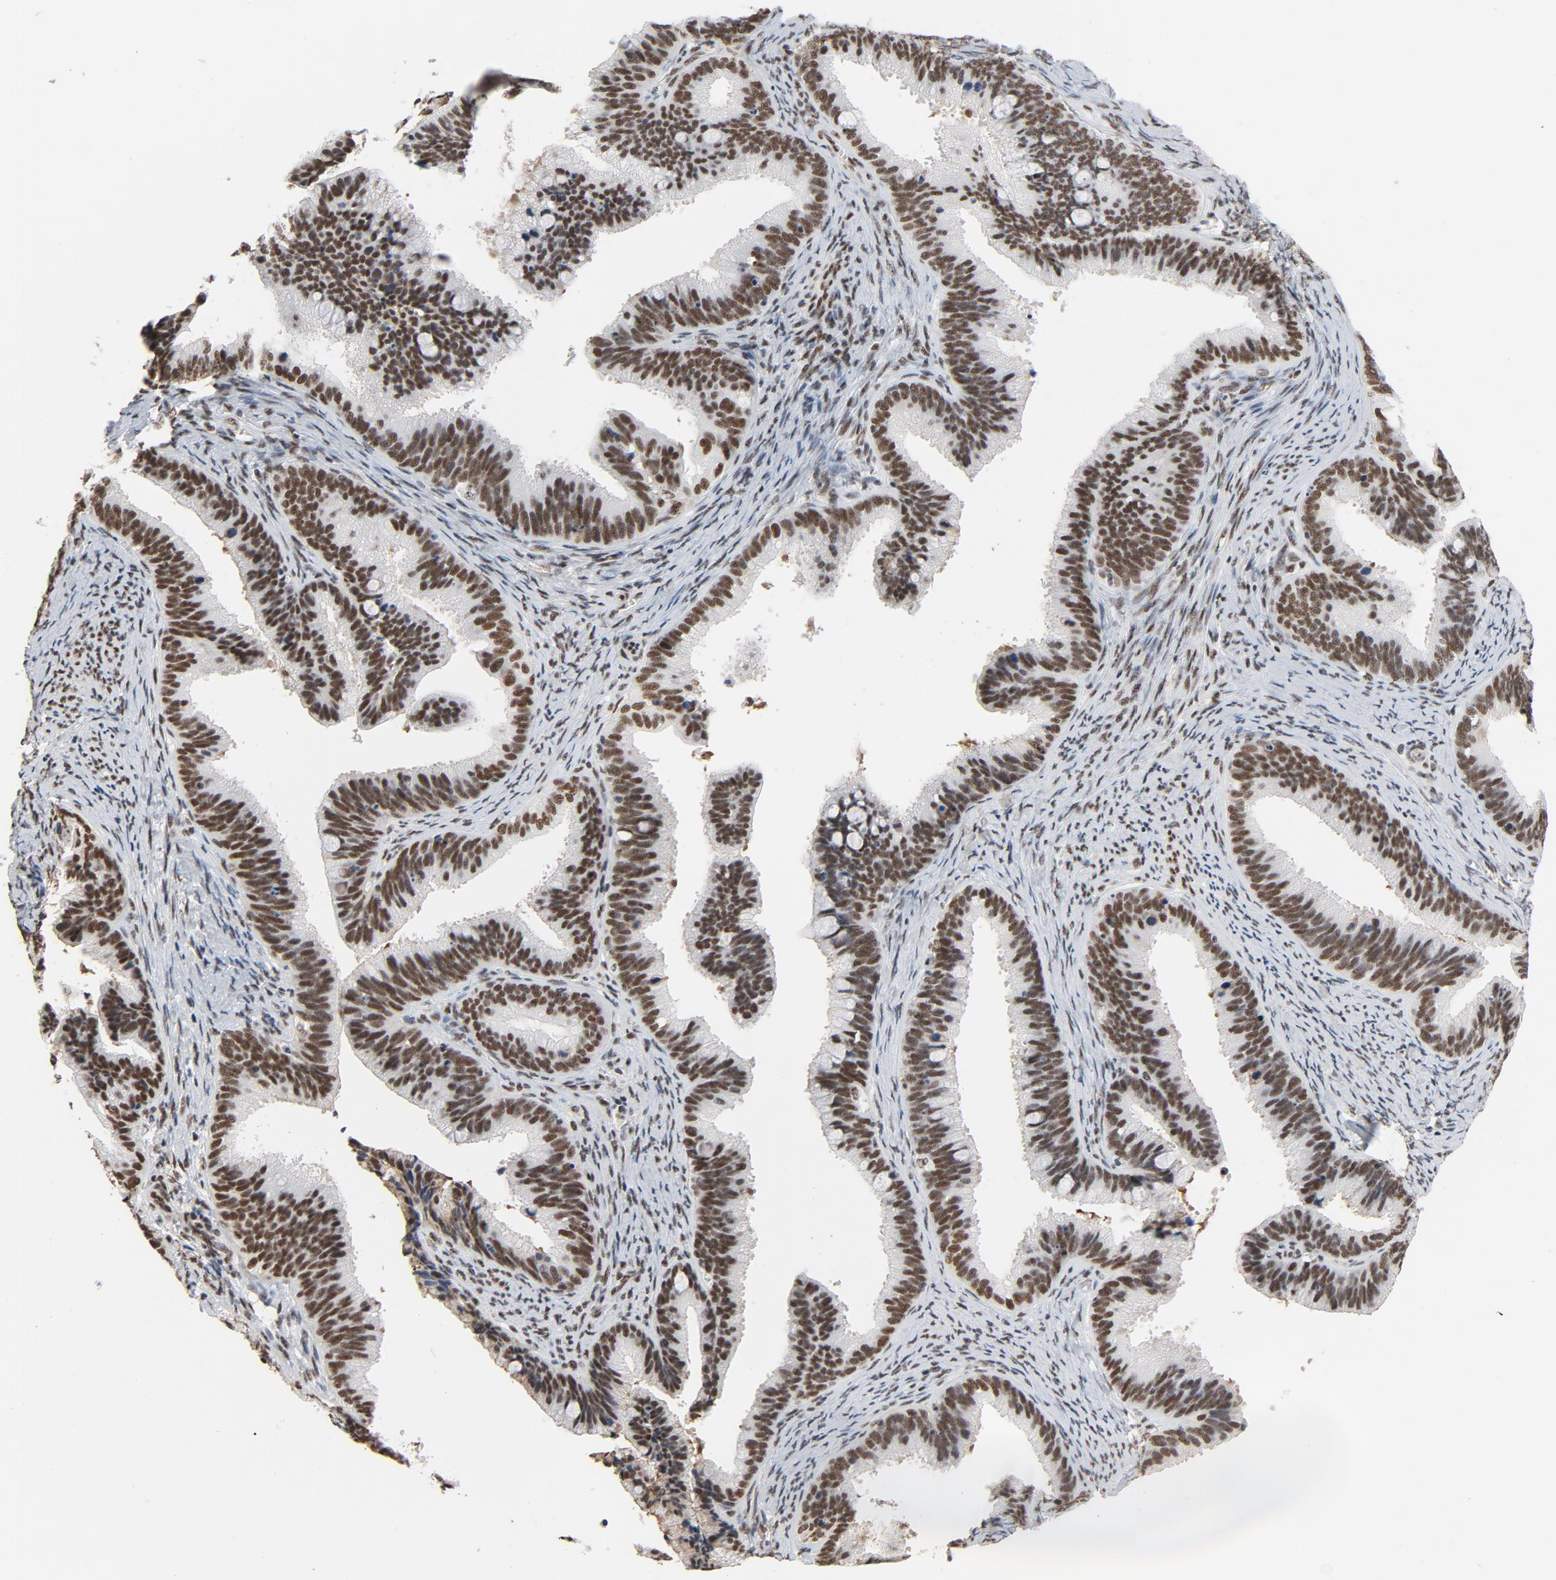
{"staining": {"intensity": "moderate", "quantity": ">75%", "location": "nuclear"}, "tissue": "cervical cancer", "cell_type": "Tumor cells", "image_type": "cancer", "snomed": [{"axis": "morphology", "description": "Adenocarcinoma, NOS"}, {"axis": "topography", "description": "Cervix"}], "caption": "Protein expression analysis of human cervical cancer (adenocarcinoma) reveals moderate nuclear expression in approximately >75% of tumor cells.", "gene": "MRE11", "patient": {"sex": "female", "age": 47}}